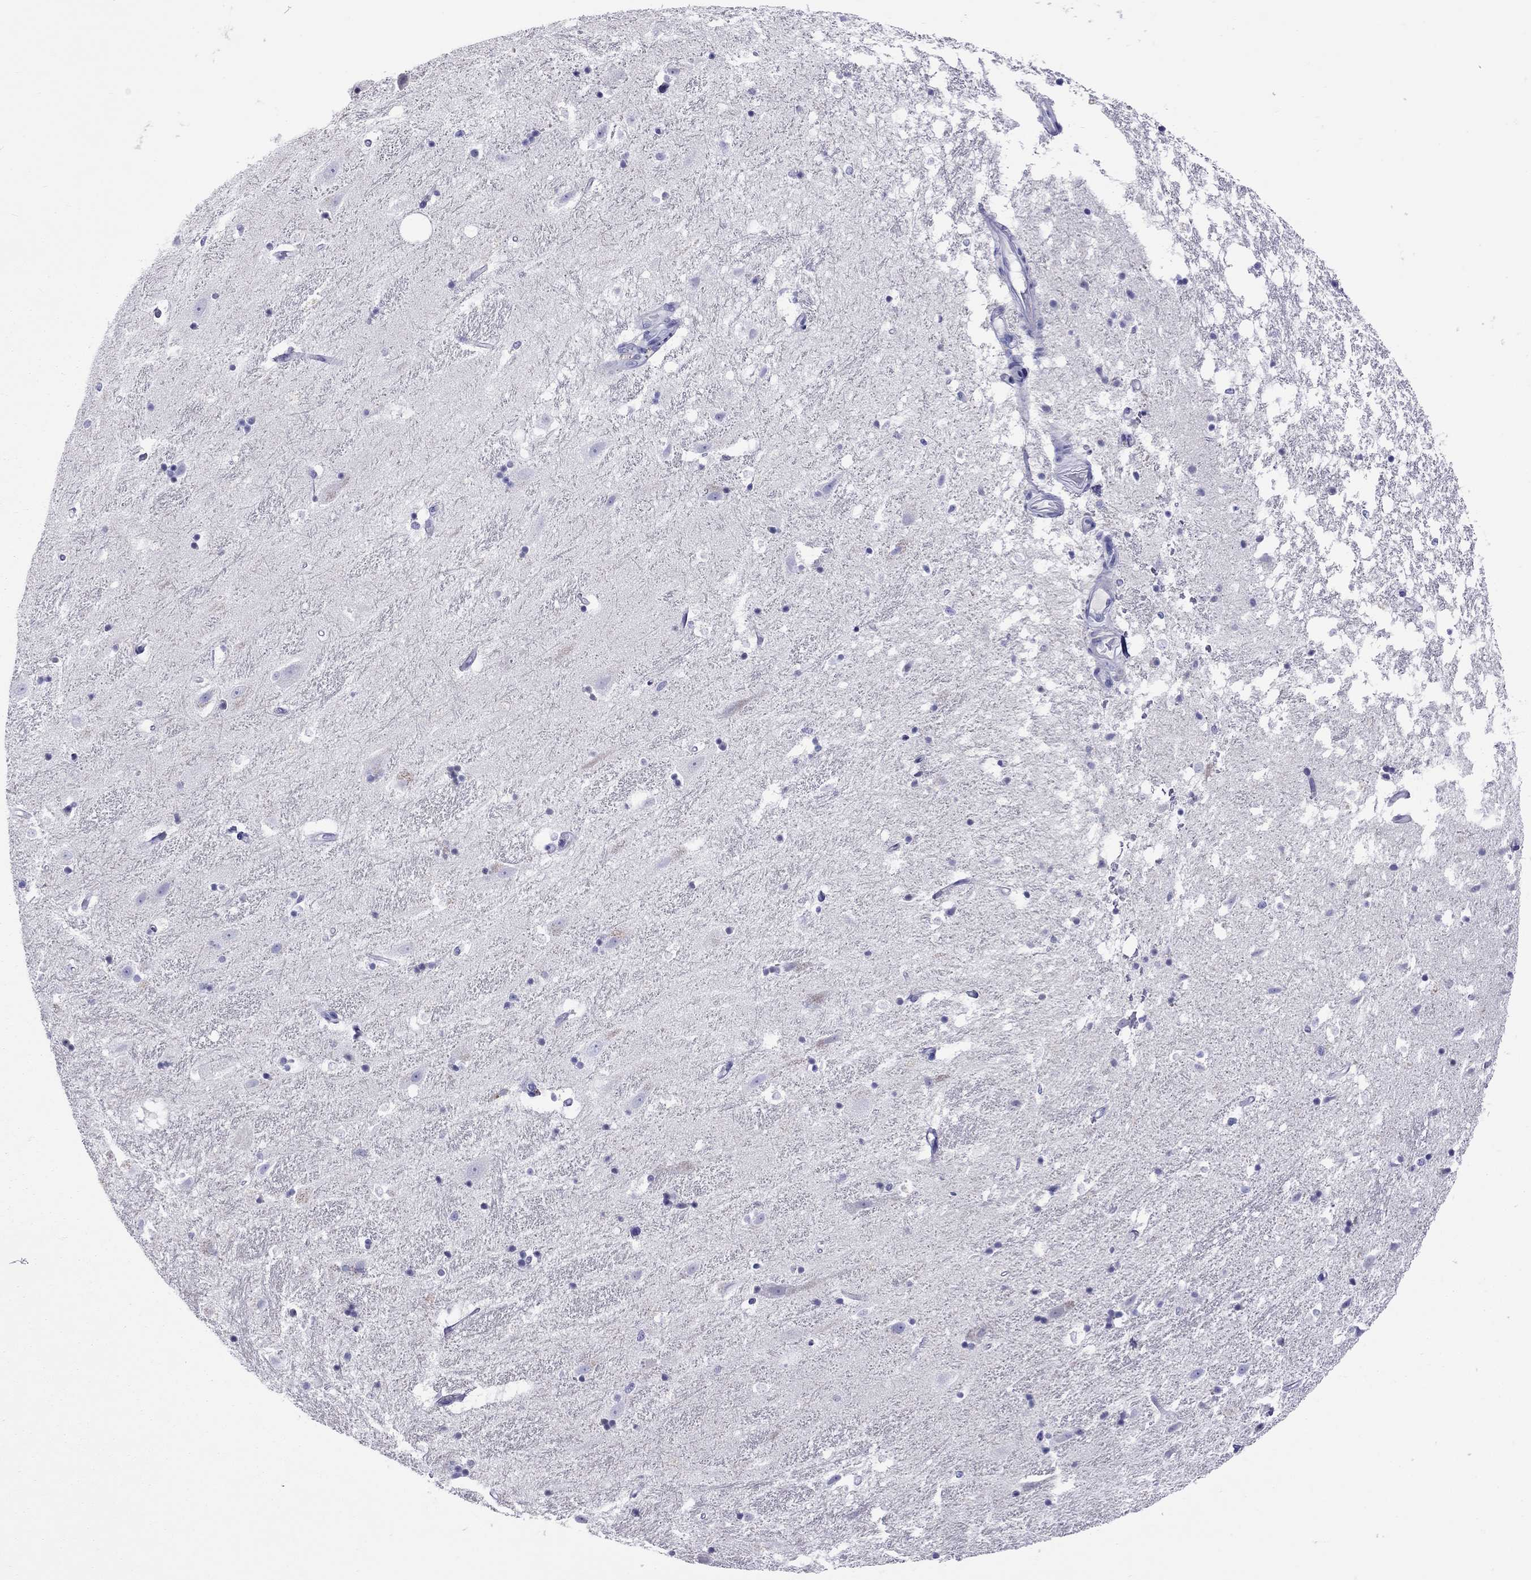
{"staining": {"intensity": "negative", "quantity": "none", "location": "none"}, "tissue": "hippocampus", "cell_type": "Glial cells", "image_type": "normal", "snomed": [{"axis": "morphology", "description": "Normal tissue, NOS"}, {"axis": "topography", "description": "Hippocampus"}], "caption": "High power microscopy photomicrograph of an IHC image of unremarkable hippocampus, revealing no significant expression in glial cells. (Brightfield microscopy of DAB immunohistochemistry at high magnification).", "gene": "SERPINA3", "patient": {"sex": "male", "age": 49}}